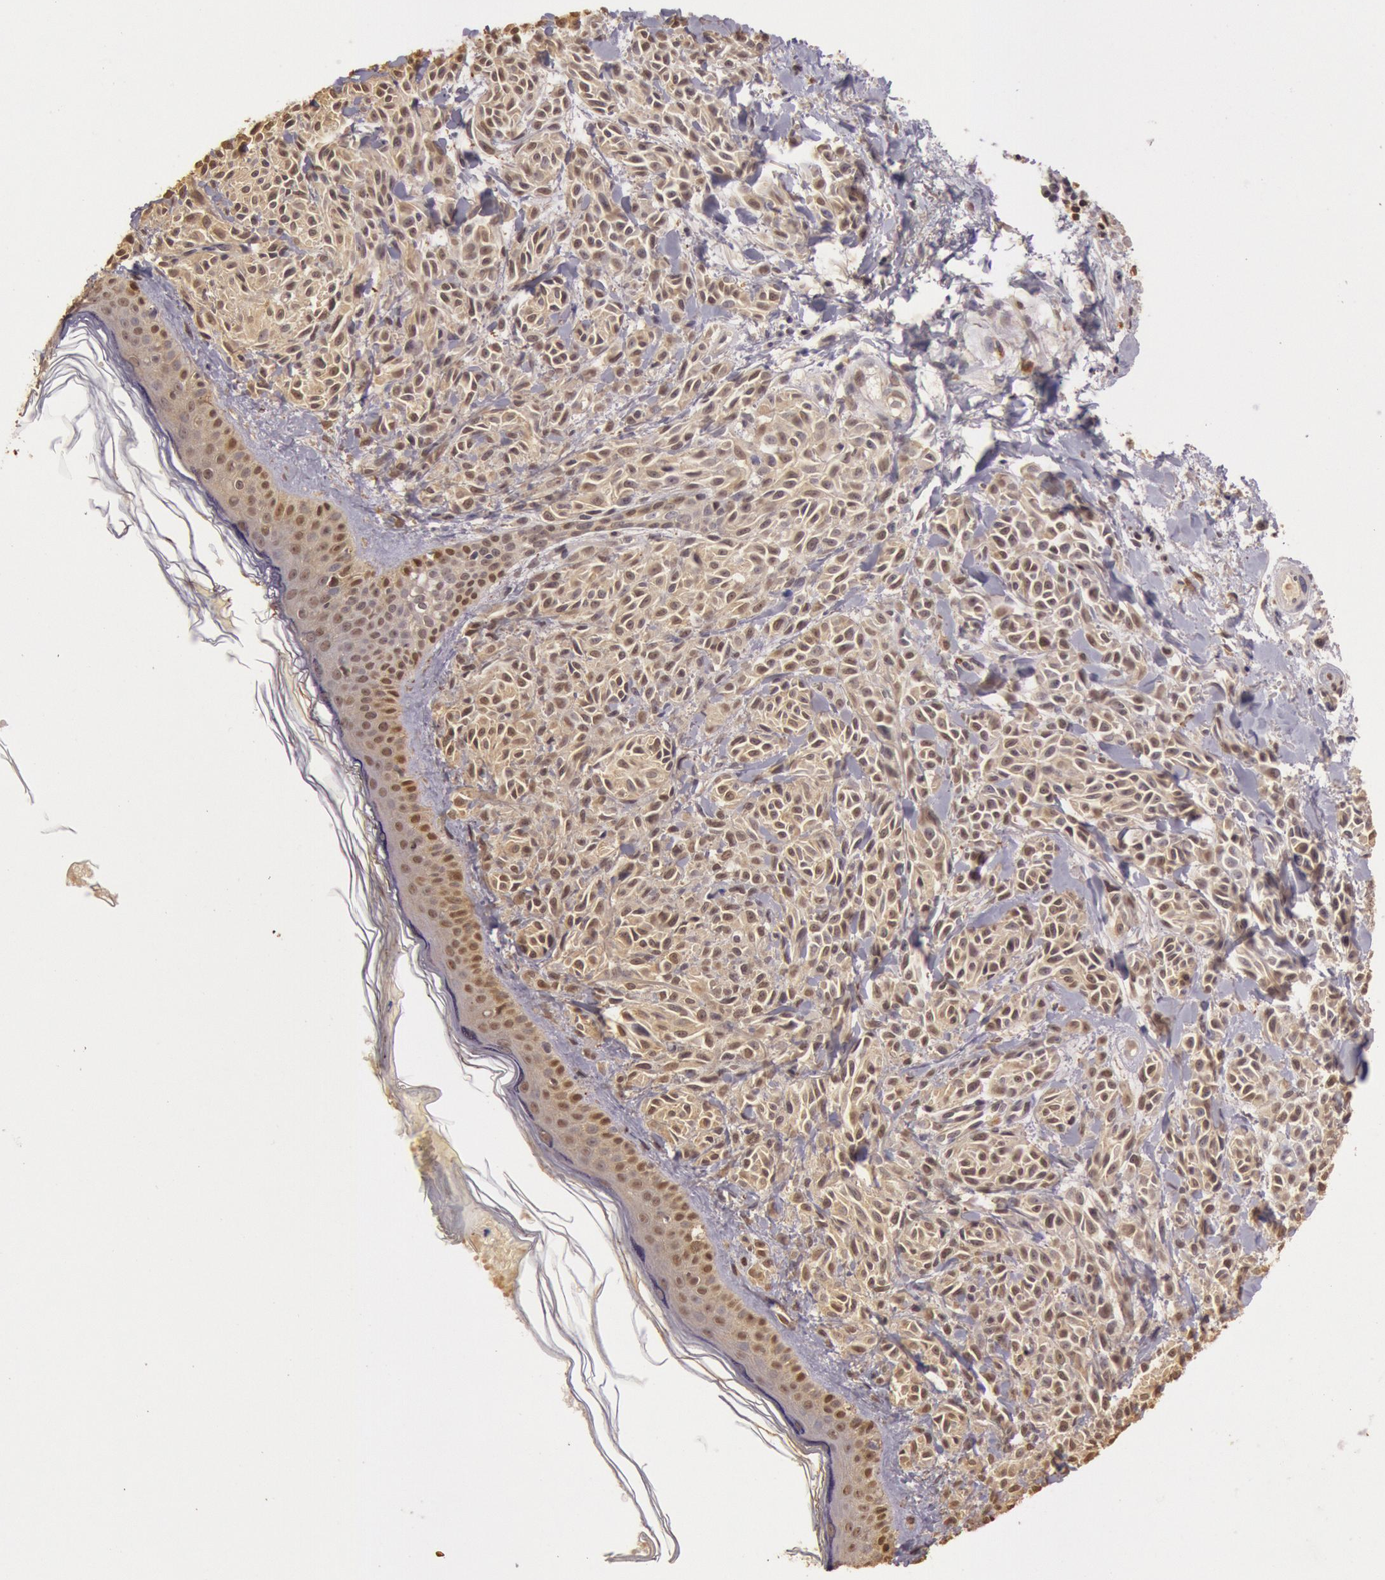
{"staining": {"intensity": "weak", "quantity": ">75%", "location": "cytoplasmic/membranous,nuclear"}, "tissue": "melanoma", "cell_type": "Tumor cells", "image_type": "cancer", "snomed": [{"axis": "morphology", "description": "Malignant melanoma, NOS"}, {"axis": "topography", "description": "Skin"}], "caption": "Immunohistochemical staining of human malignant melanoma exhibits low levels of weak cytoplasmic/membranous and nuclear protein positivity in approximately >75% of tumor cells.", "gene": "SOD1", "patient": {"sex": "female", "age": 73}}